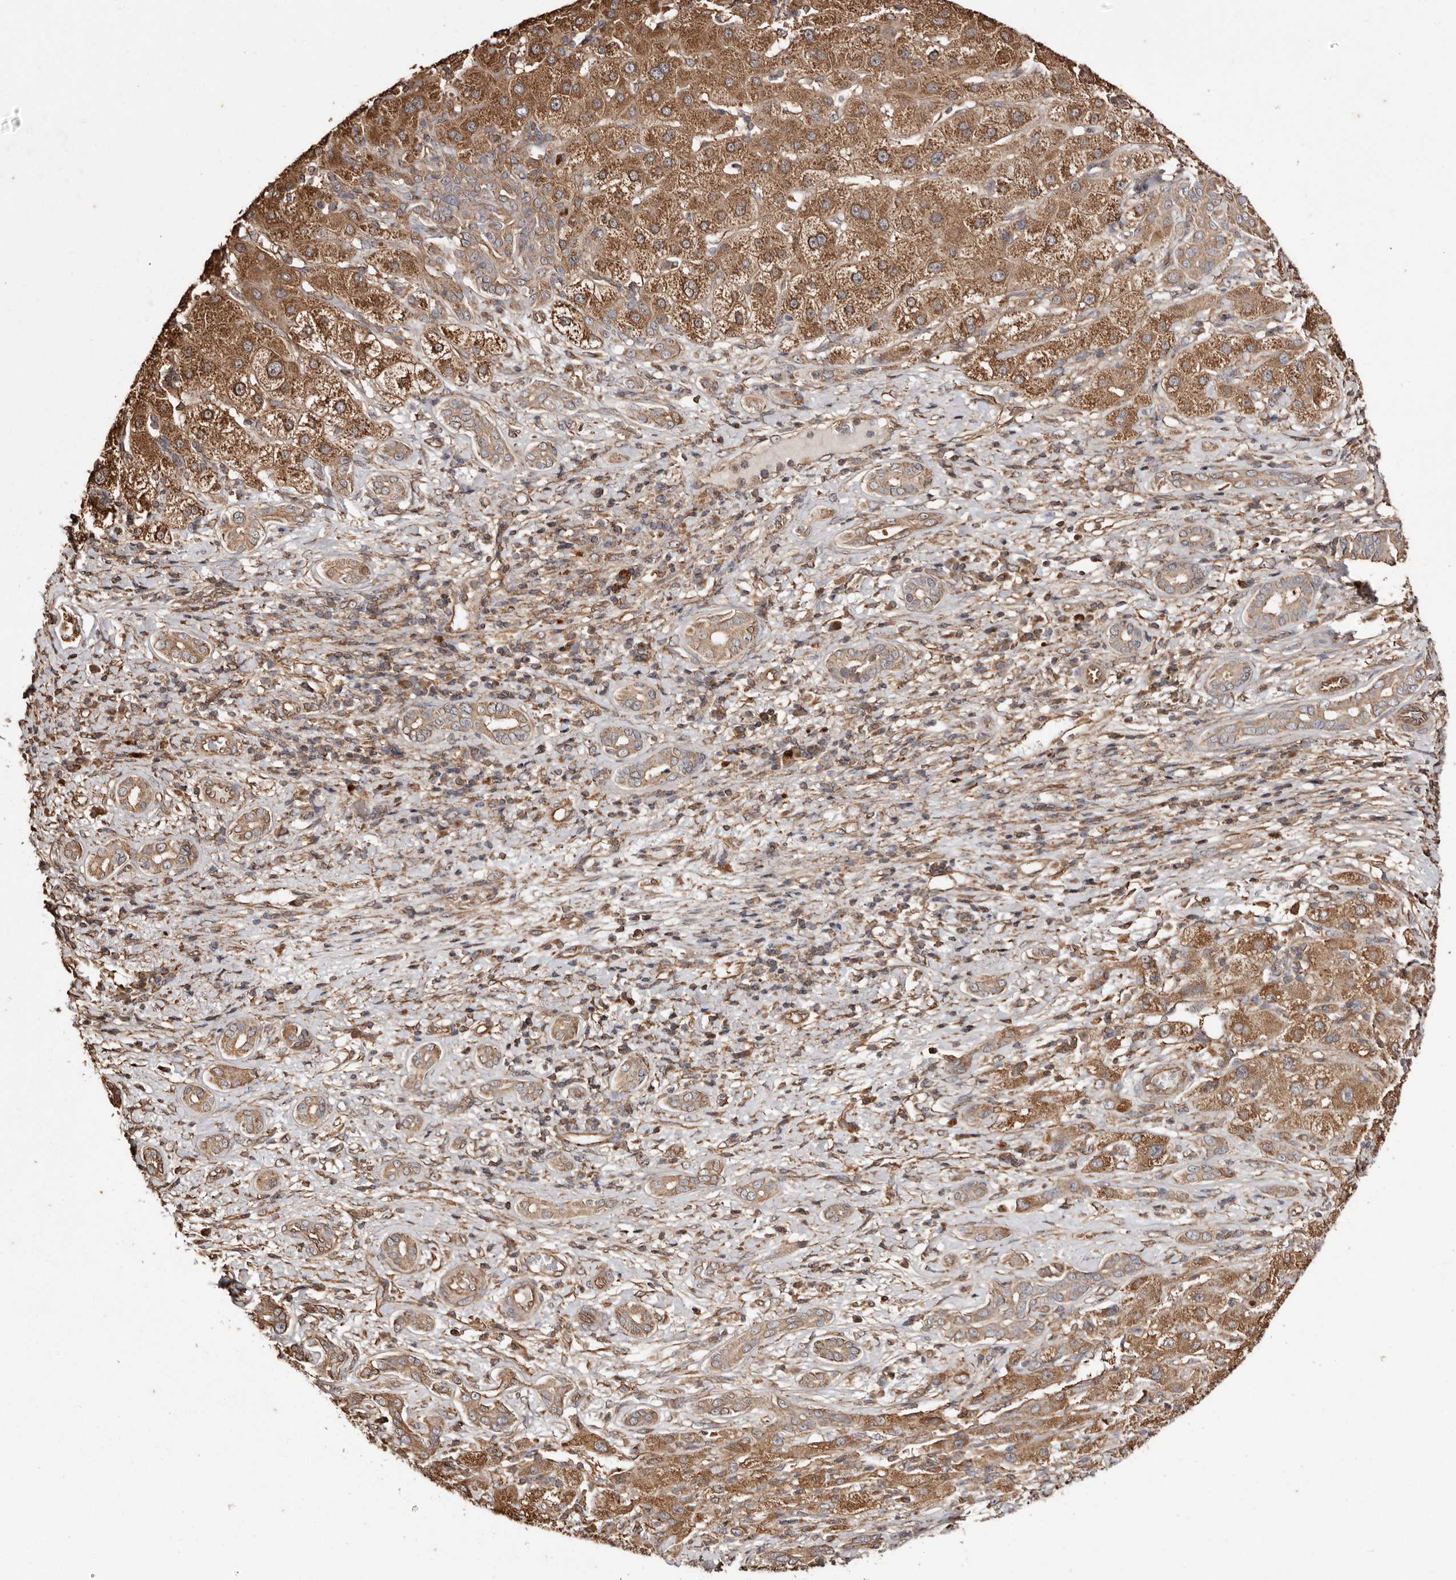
{"staining": {"intensity": "moderate", "quantity": ">75%", "location": "cytoplasmic/membranous"}, "tissue": "liver cancer", "cell_type": "Tumor cells", "image_type": "cancer", "snomed": [{"axis": "morphology", "description": "Carcinoma, Hepatocellular, NOS"}, {"axis": "topography", "description": "Liver"}], "caption": "Moderate cytoplasmic/membranous positivity is present in about >75% of tumor cells in liver cancer. (Stains: DAB (3,3'-diaminobenzidine) in brown, nuclei in blue, Microscopy: brightfield microscopy at high magnification).", "gene": "MACC1", "patient": {"sex": "male", "age": 65}}